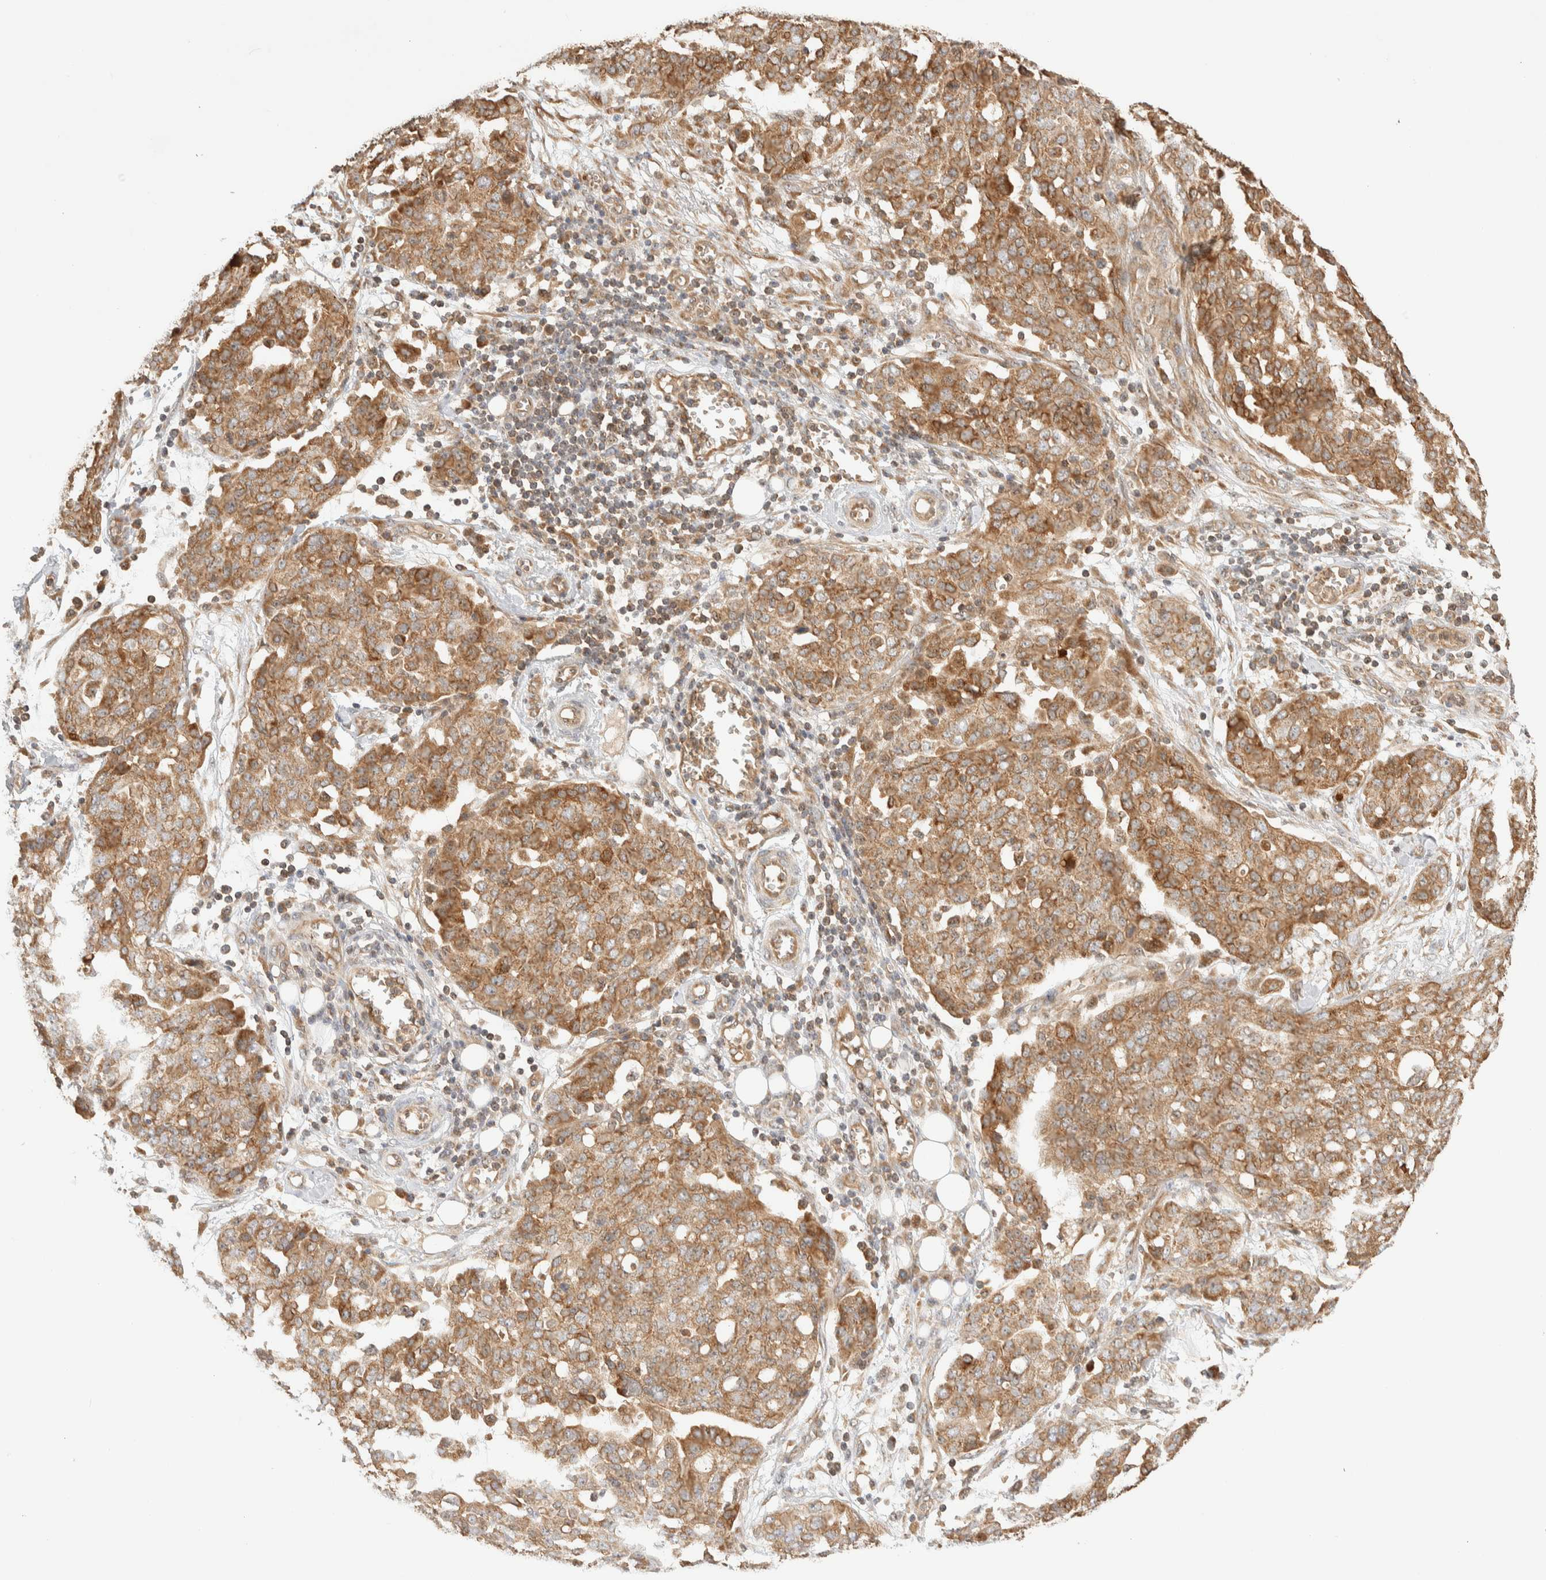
{"staining": {"intensity": "moderate", "quantity": ">75%", "location": "cytoplasmic/membranous"}, "tissue": "ovarian cancer", "cell_type": "Tumor cells", "image_type": "cancer", "snomed": [{"axis": "morphology", "description": "Cystadenocarcinoma, serous, NOS"}, {"axis": "topography", "description": "Soft tissue"}, {"axis": "topography", "description": "Ovary"}], "caption": "The photomicrograph exhibits a brown stain indicating the presence of a protein in the cytoplasmic/membranous of tumor cells in serous cystadenocarcinoma (ovarian).", "gene": "TTI2", "patient": {"sex": "female", "age": 57}}